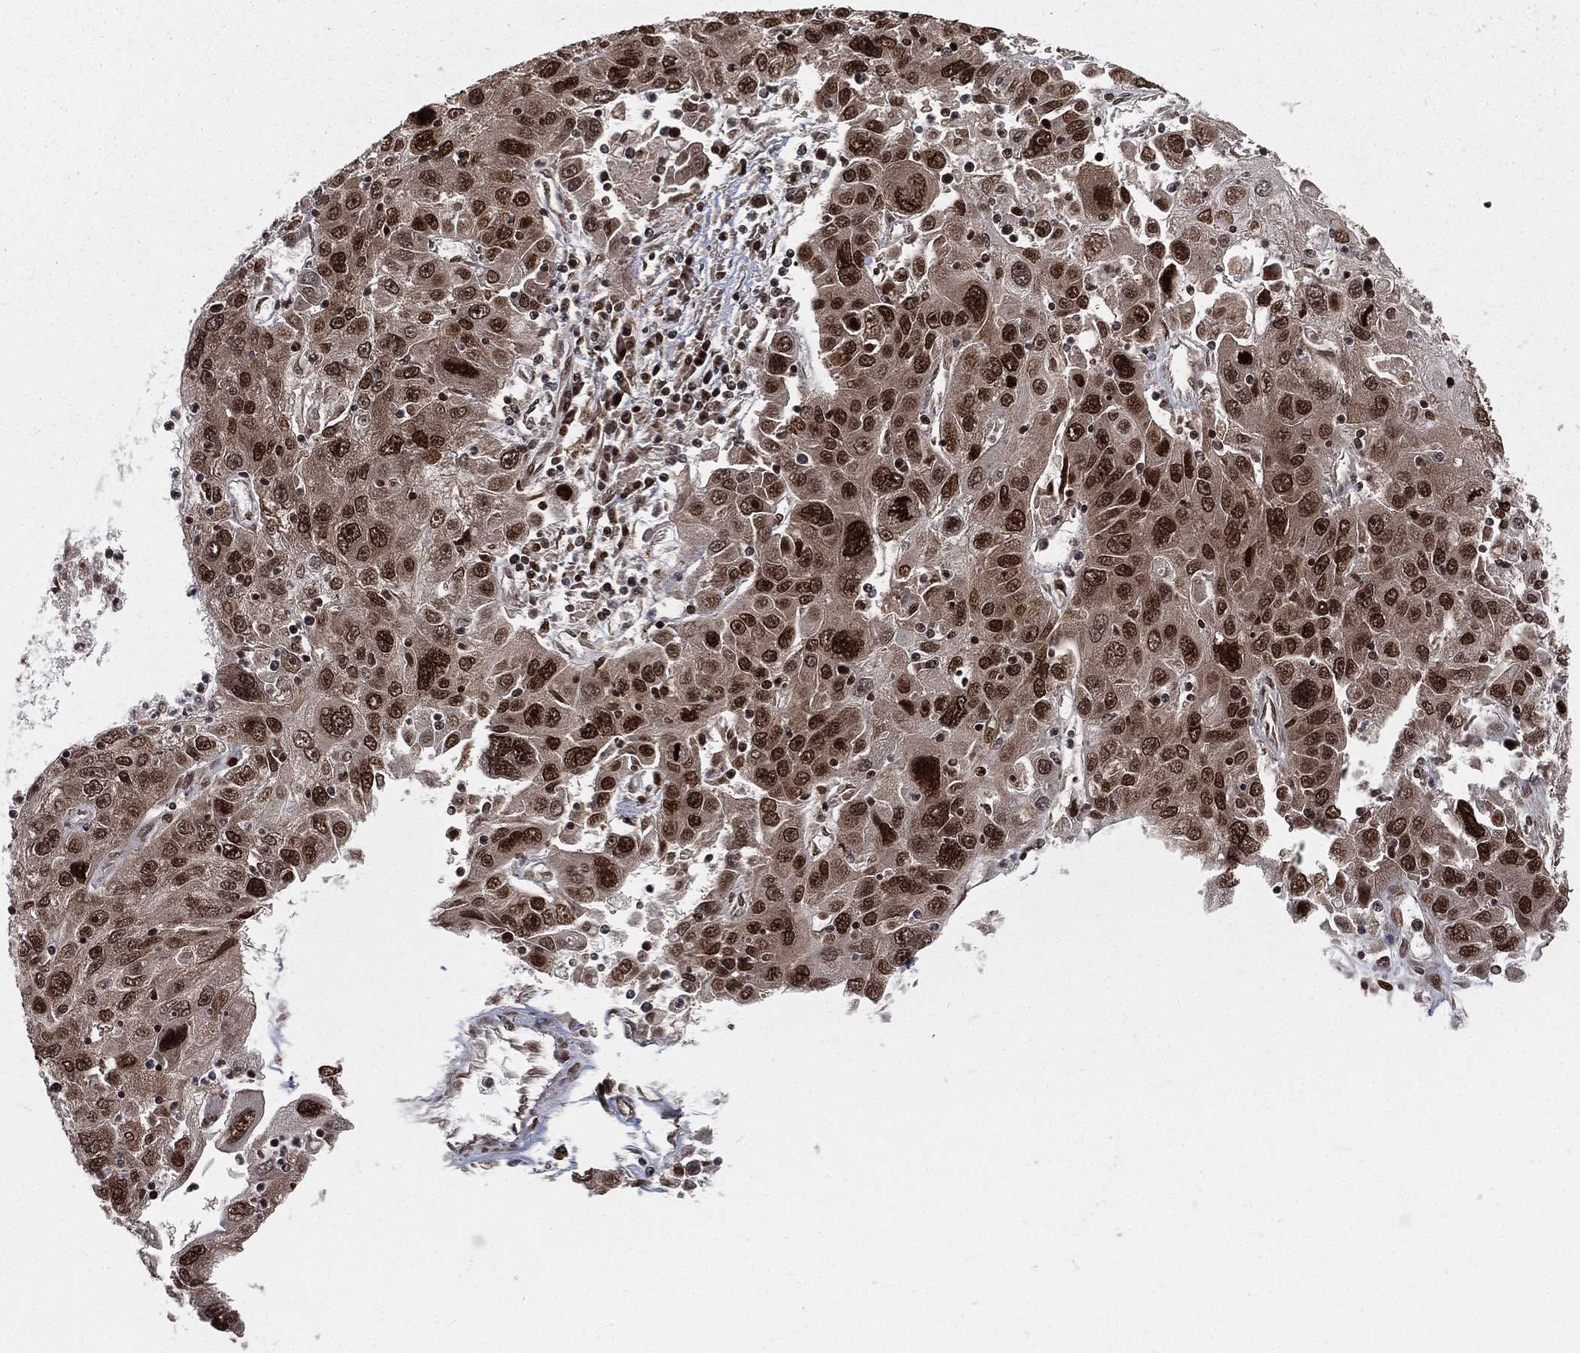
{"staining": {"intensity": "strong", "quantity": ">75%", "location": "nuclear"}, "tissue": "stomach cancer", "cell_type": "Tumor cells", "image_type": "cancer", "snomed": [{"axis": "morphology", "description": "Adenocarcinoma, NOS"}, {"axis": "topography", "description": "Stomach"}], "caption": "A micrograph showing strong nuclear staining in about >75% of tumor cells in stomach adenocarcinoma, as visualized by brown immunohistochemical staining.", "gene": "POLB", "patient": {"sex": "male", "age": 56}}